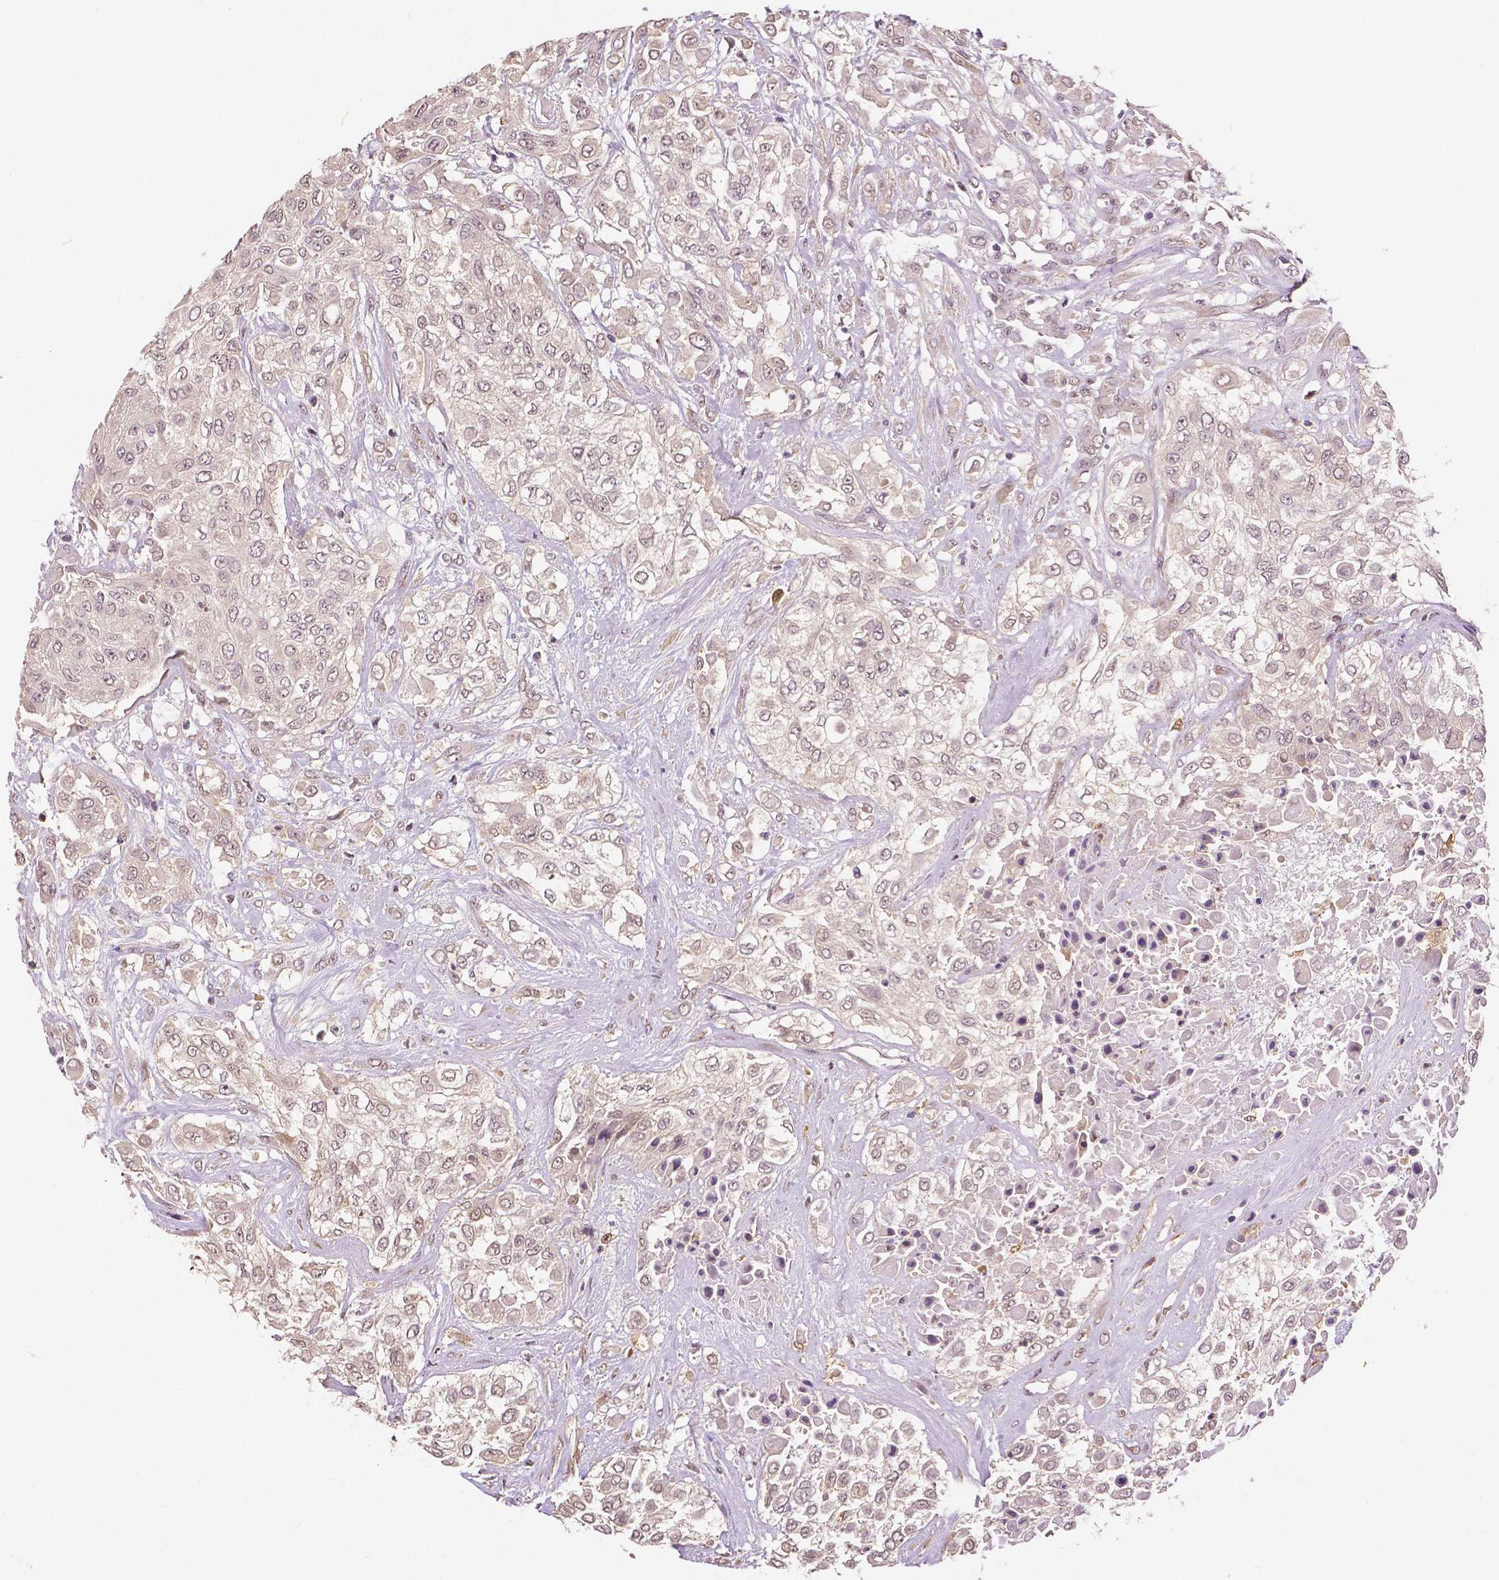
{"staining": {"intensity": "weak", "quantity": "25%-75%", "location": "nuclear"}, "tissue": "urothelial cancer", "cell_type": "Tumor cells", "image_type": "cancer", "snomed": [{"axis": "morphology", "description": "Urothelial carcinoma, High grade"}, {"axis": "topography", "description": "Urinary bladder"}], "caption": "A photomicrograph showing weak nuclear staining in approximately 25%-75% of tumor cells in high-grade urothelial carcinoma, as visualized by brown immunohistochemical staining.", "gene": "MAP1LC3B", "patient": {"sex": "male", "age": 57}}